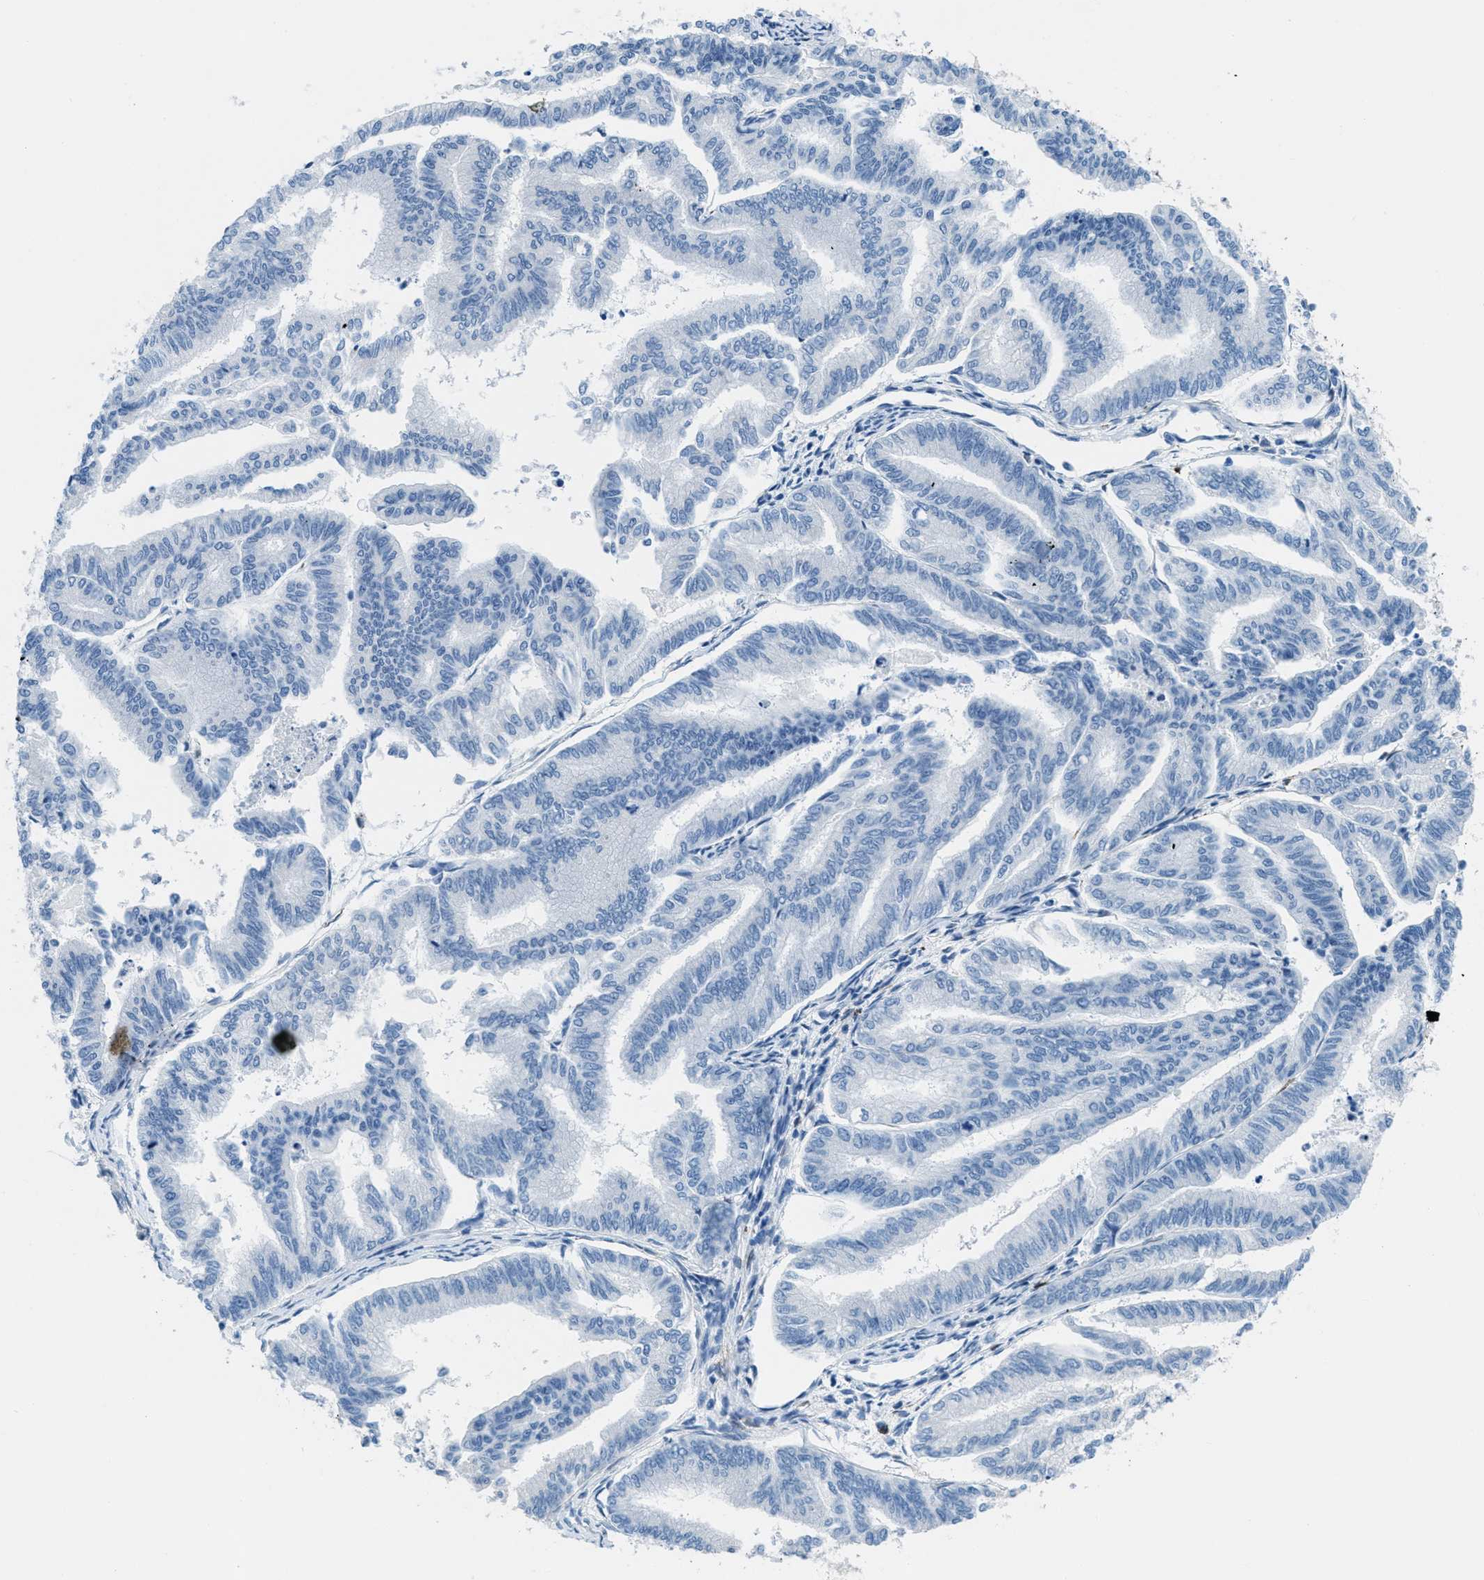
{"staining": {"intensity": "negative", "quantity": "none", "location": "none"}, "tissue": "endometrial cancer", "cell_type": "Tumor cells", "image_type": "cancer", "snomed": [{"axis": "morphology", "description": "Adenocarcinoma, NOS"}, {"axis": "topography", "description": "Endometrium"}], "caption": "Image shows no significant protein positivity in tumor cells of endometrial adenocarcinoma.", "gene": "MGARP", "patient": {"sex": "female", "age": 79}}